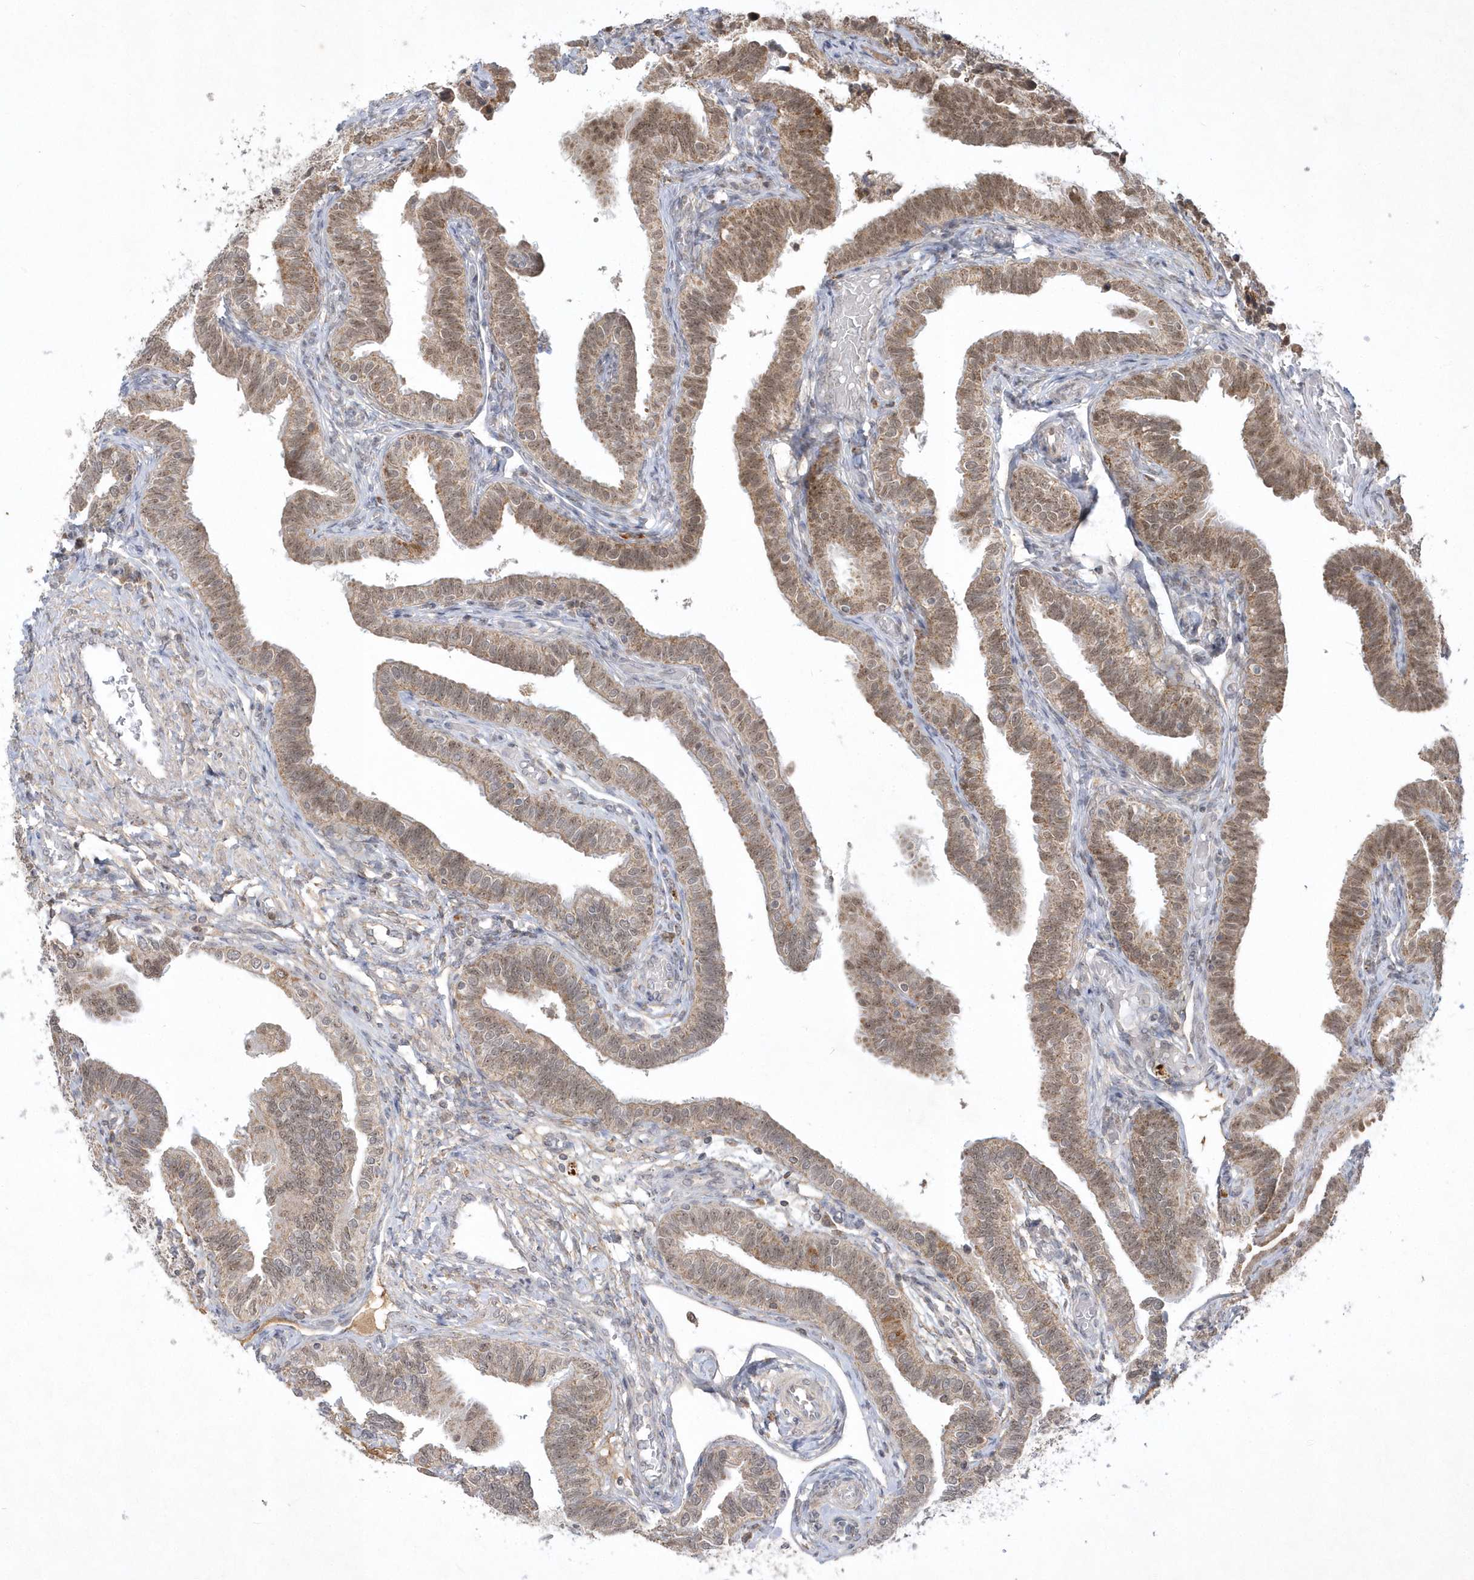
{"staining": {"intensity": "strong", "quantity": "25%-75%", "location": "nuclear"}, "tissue": "fallopian tube", "cell_type": "Glandular cells", "image_type": "normal", "snomed": [{"axis": "morphology", "description": "Normal tissue, NOS"}, {"axis": "topography", "description": "Fallopian tube"}], "caption": "Unremarkable fallopian tube displays strong nuclear staining in approximately 25%-75% of glandular cells, visualized by immunohistochemistry. (Stains: DAB in brown, nuclei in blue, Microscopy: brightfield microscopy at high magnification).", "gene": "CPSF3", "patient": {"sex": "female", "age": 39}}